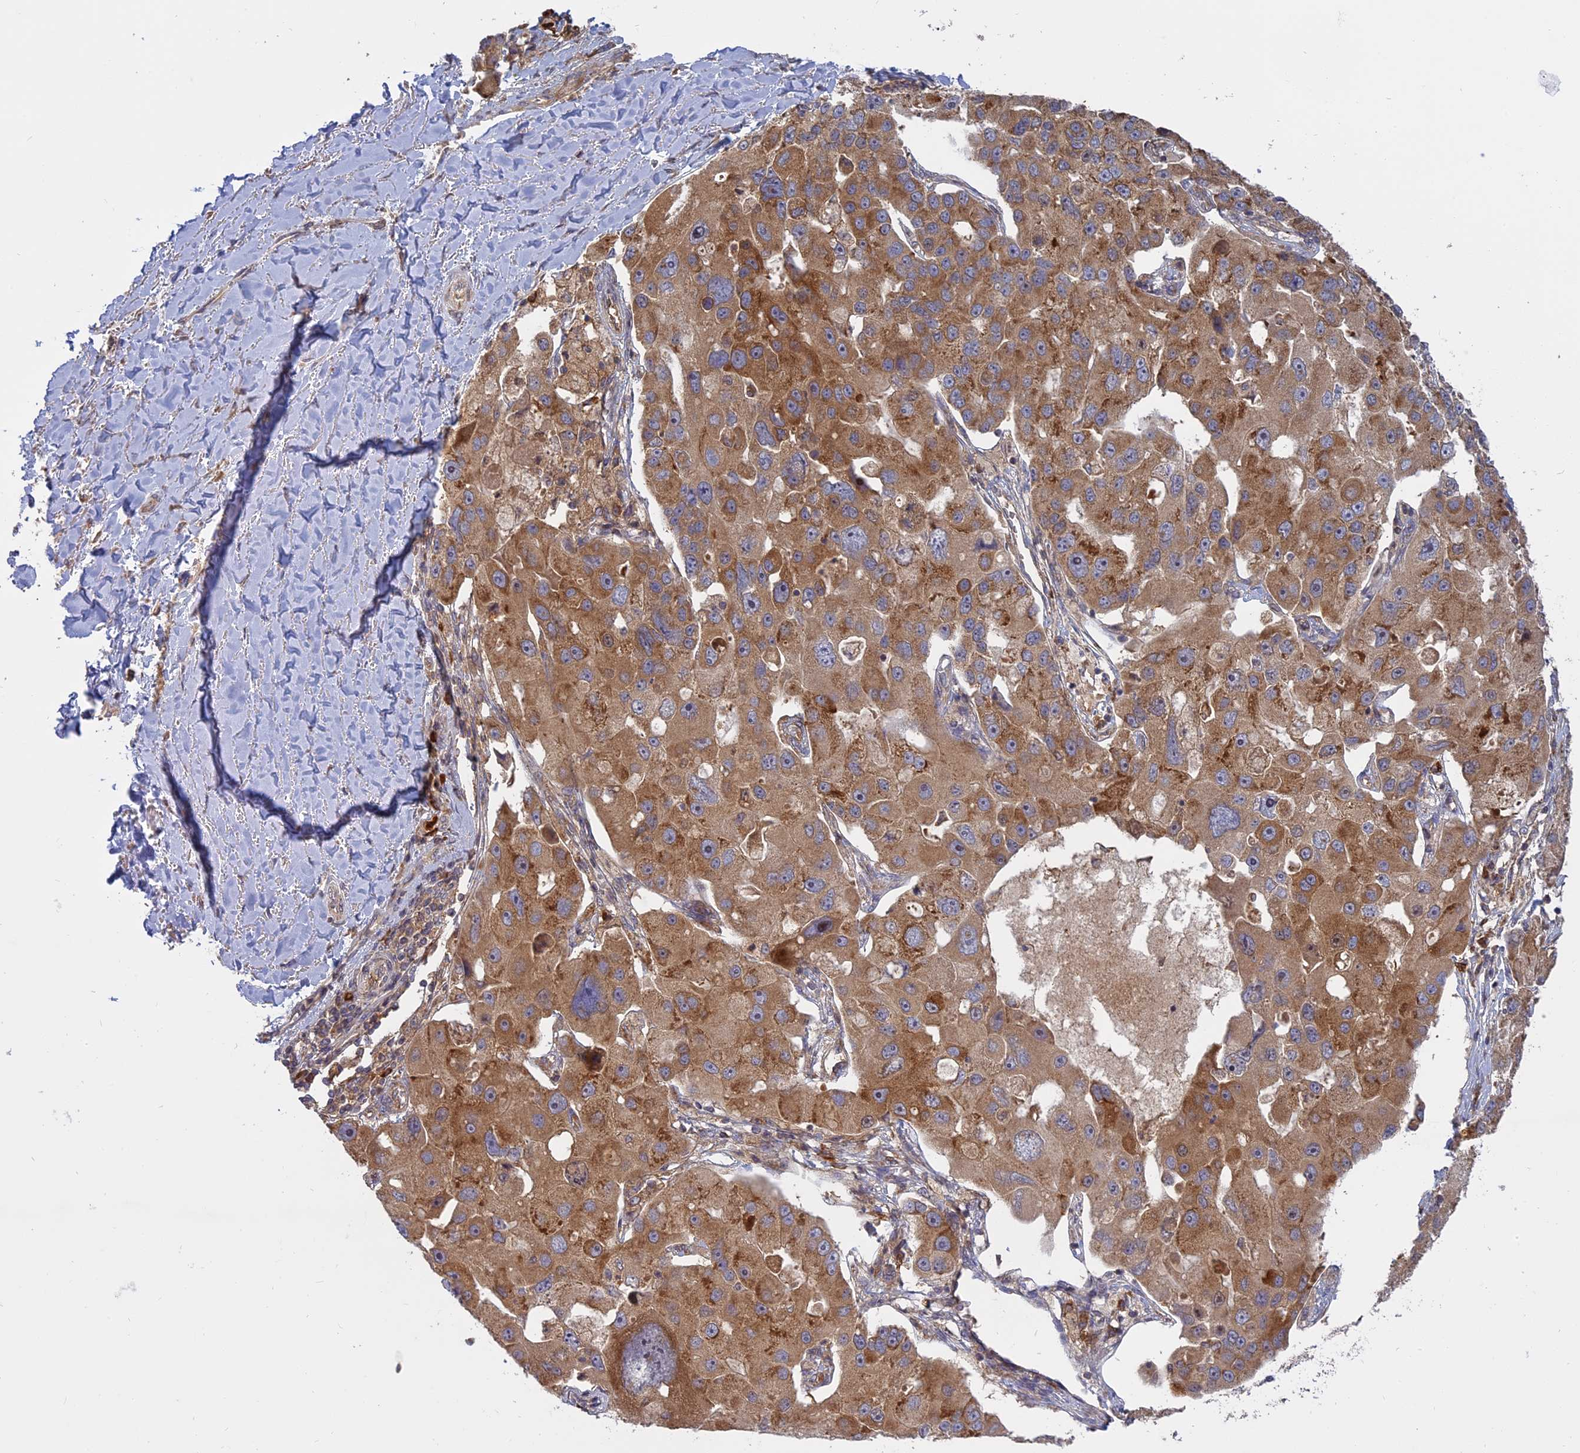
{"staining": {"intensity": "moderate", "quantity": ">75%", "location": "cytoplasmic/membranous"}, "tissue": "lung cancer", "cell_type": "Tumor cells", "image_type": "cancer", "snomed": [{"axis": "morphology", "description": "Adenocarcinoma, NOS"}, {"axis": "topography", "description": "Lung"}], "caption": "This is an image of IHC staining of lung cancer (adenocarcinoma), which shows moderate staining in the cytoplasmic/membranous of tumor cells.", "gene": "TMEM208", "patient": {"sex": "female", "age": 54}}